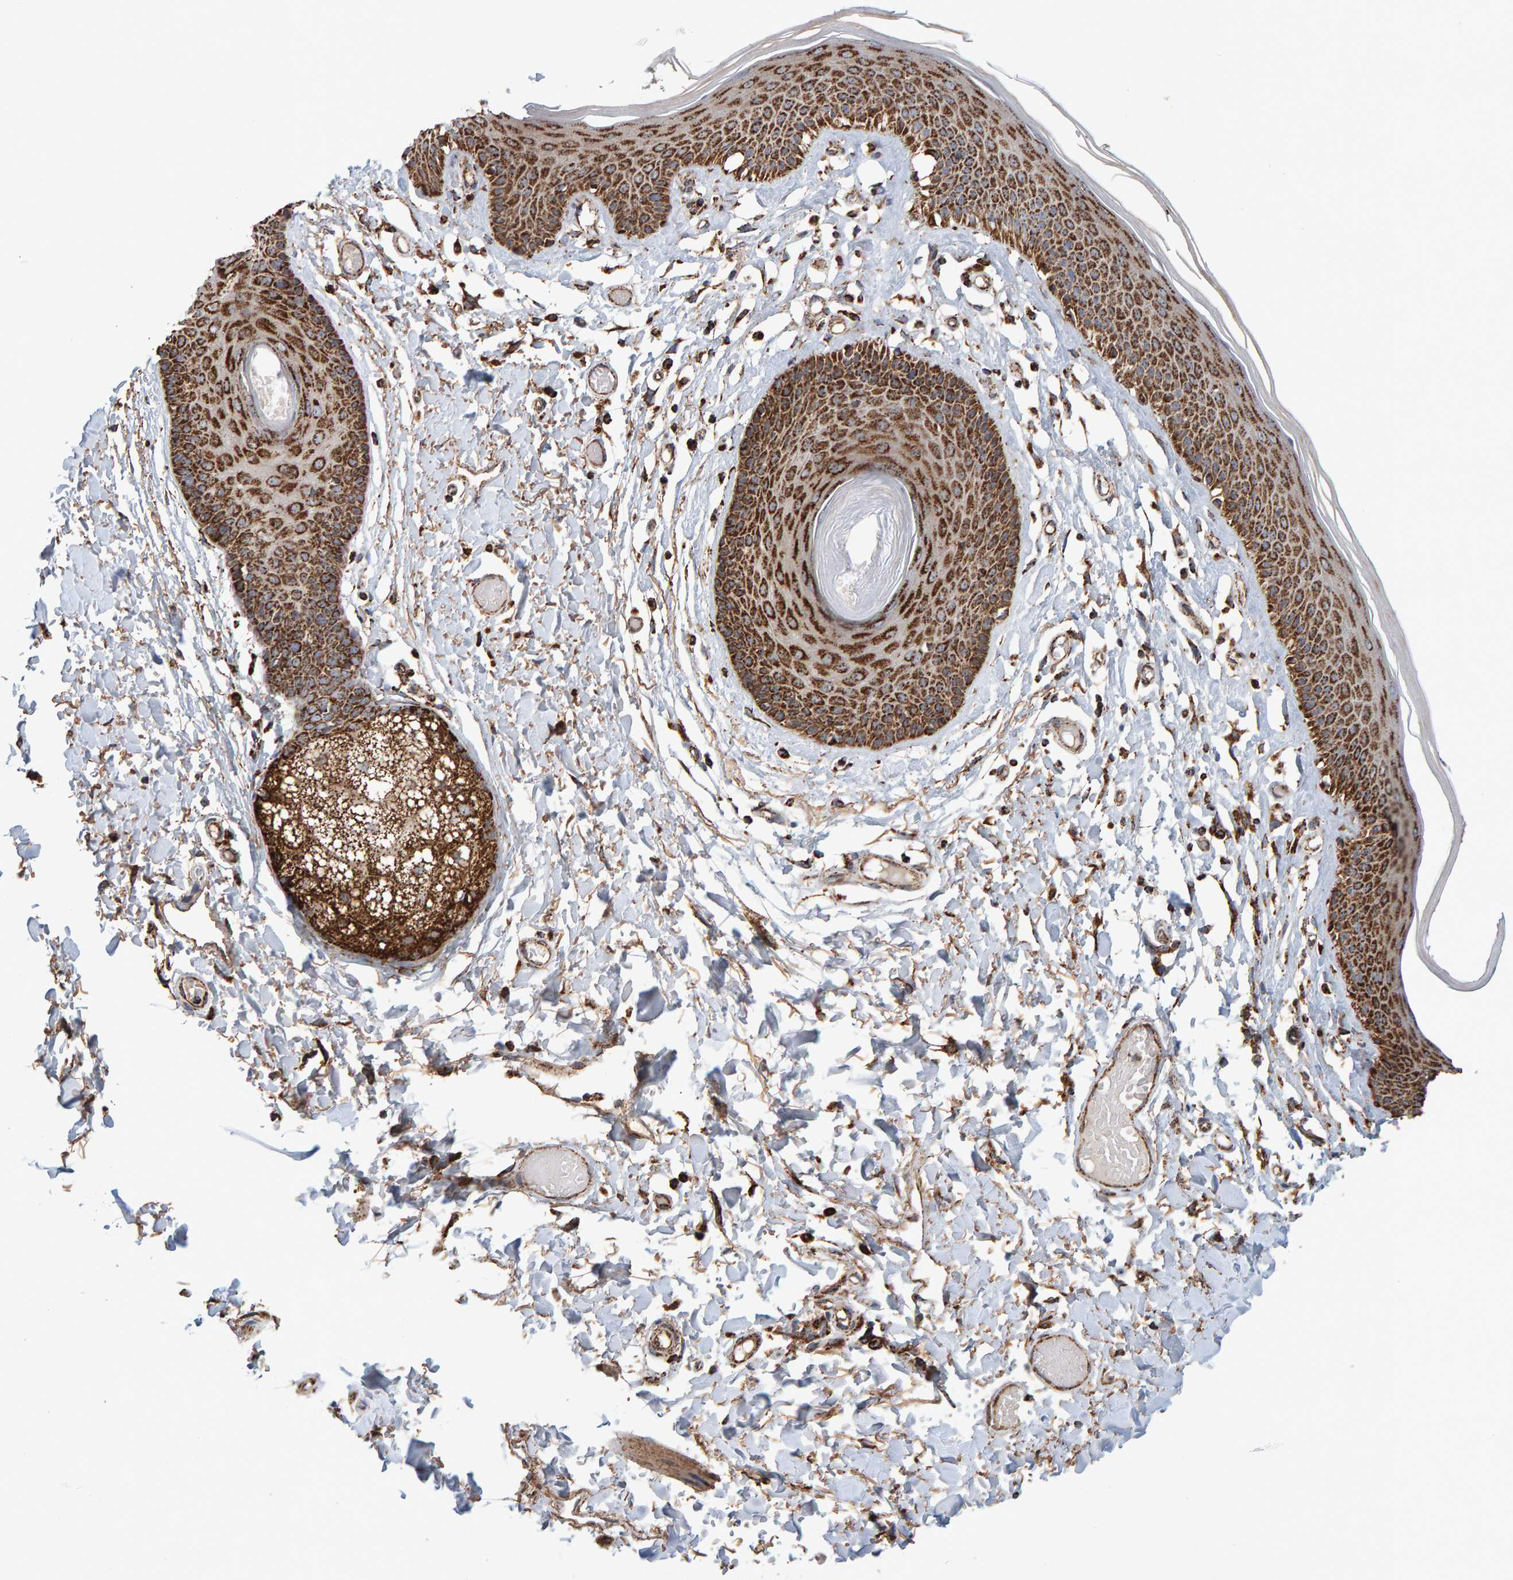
{"staining": {"intensity": "strong", "quantity": ">75%", "location": "cytoplasmic/membranous"}, "tissue": "skin", "cell_type": "Epidermal cells", "image_type": "normal", "snomed": [{"axis": "morphology", "description": "Normal tissue, NOS"}, {"axis": "topography", "description": "Vulva"}], "caption": "About >75% of epidermal cells in normal human skin reveal strong cytoplasmic/membranous protein staining as visualized by brown immunohistochemical staining.", "gene": "MRPL45", "patient": {"sex": "female", "age": 73}}